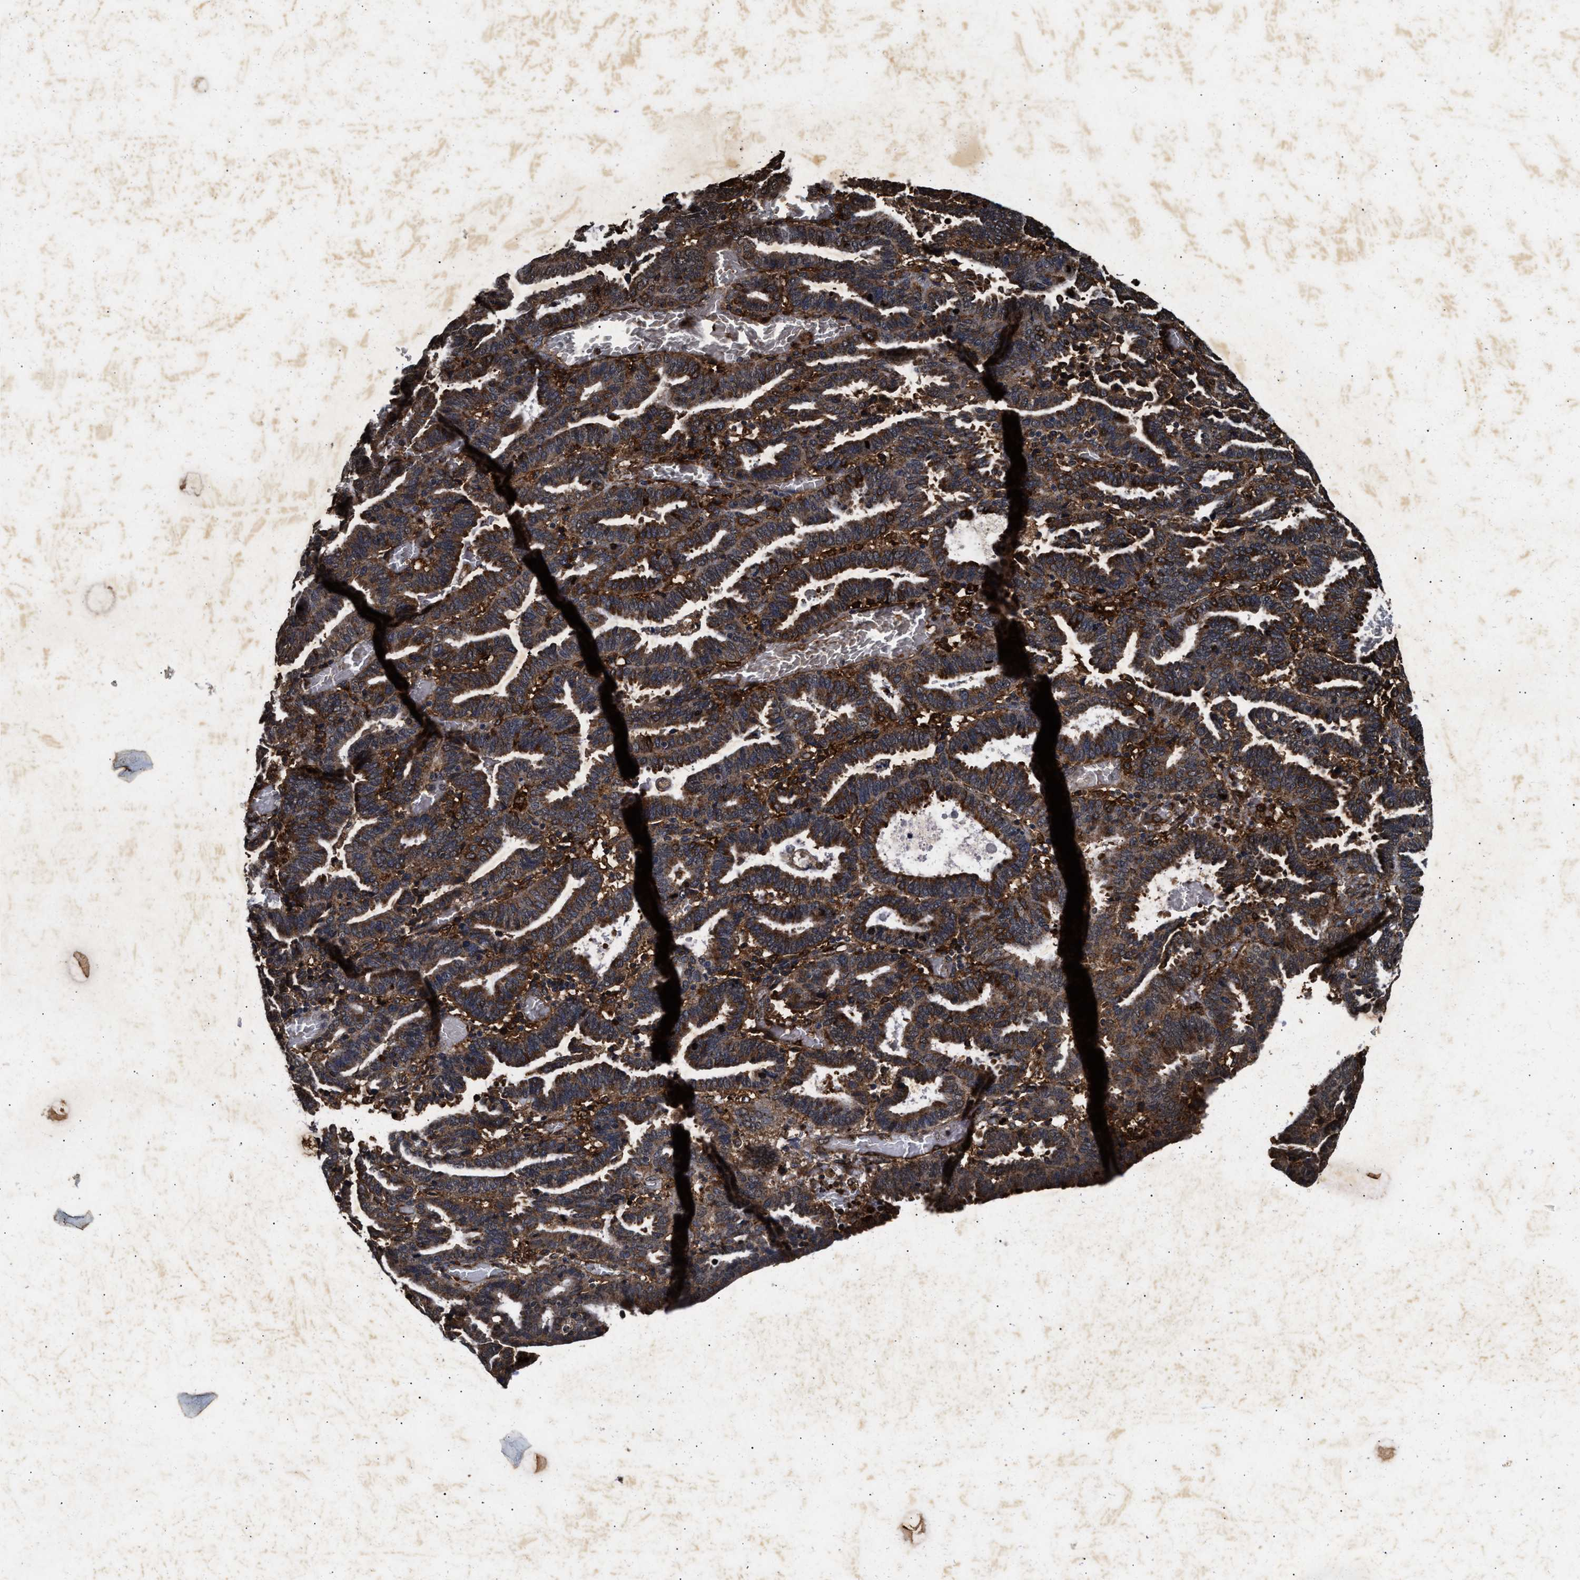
{"staining": {"intensity": "moderate", "quantity": ">75%", "location": "cytoplasmic/membranous"}, "tissue": "endometrial cancer", "cell_type": "Tumor cells", "image_type": "cancer", "snomed": [{"axis": "morphology", "description": "Adenocarcinoma, NOS"}, {"axis": "topography", "description": "Uterus"}], "caption": "Protein staining displays moderate cytoplasmic/membranous staining in approximately >75% of tumor cells in endometrial cancer.", "gene": "ACOX1", "patient": {"sex": "female", "age": 83}}